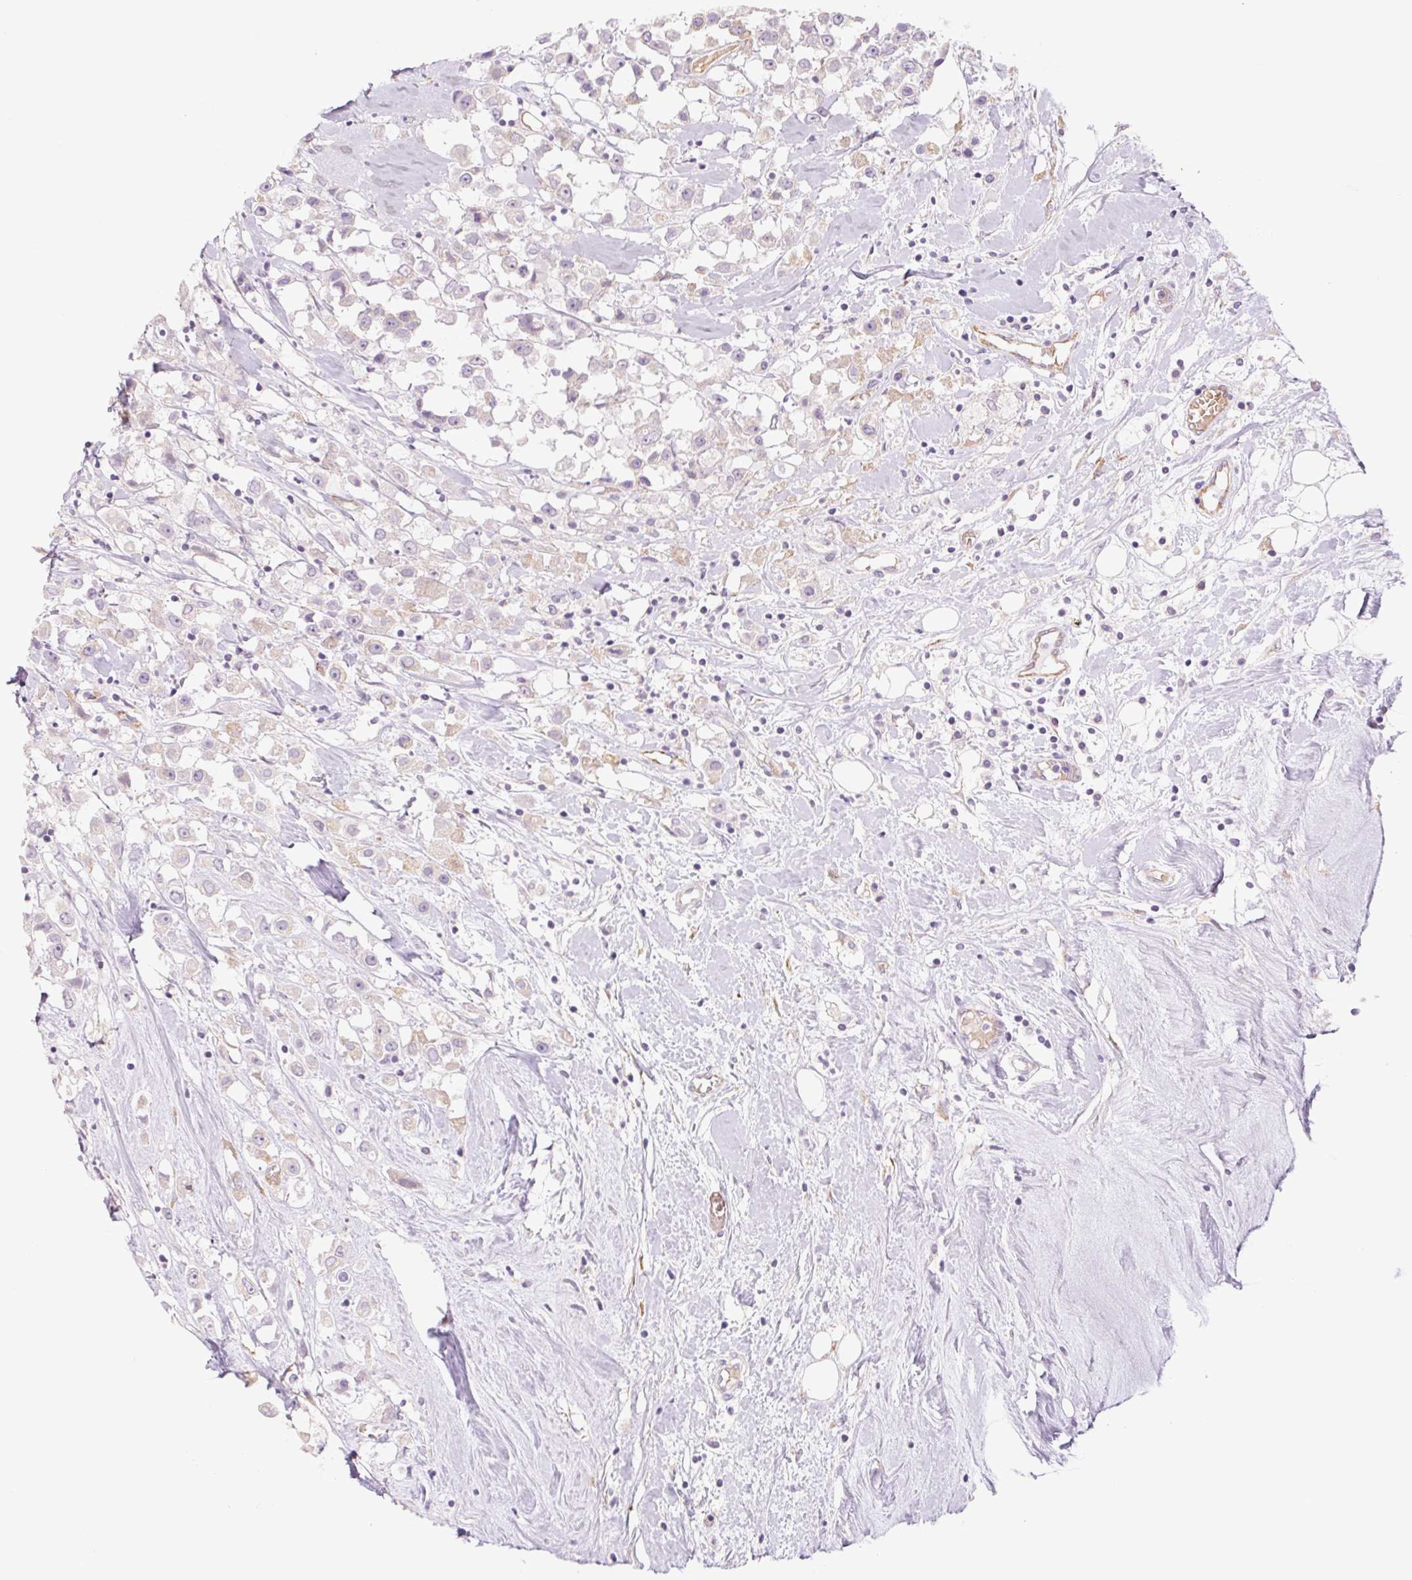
{"staining": {"intensity": "weak", "quantity": "<25%", "location": "cytoplasmic/membranous"}, "tissue": "breast cancer", "cell_type": "Tumor cells", "image_type": "cancer", "snomed": [{"axis": "morphology", "description": "Duct carcinoma"}, {"axis": "topography", "description": "Breast"}], "caption": "Immunohistochemistry (IHC) of human breast cancer (intraductal carcinoma) demonstrates no positivity in tumor cells.", "gene": "IGFL3", "patient": {"sex": "female", "age": 61}}